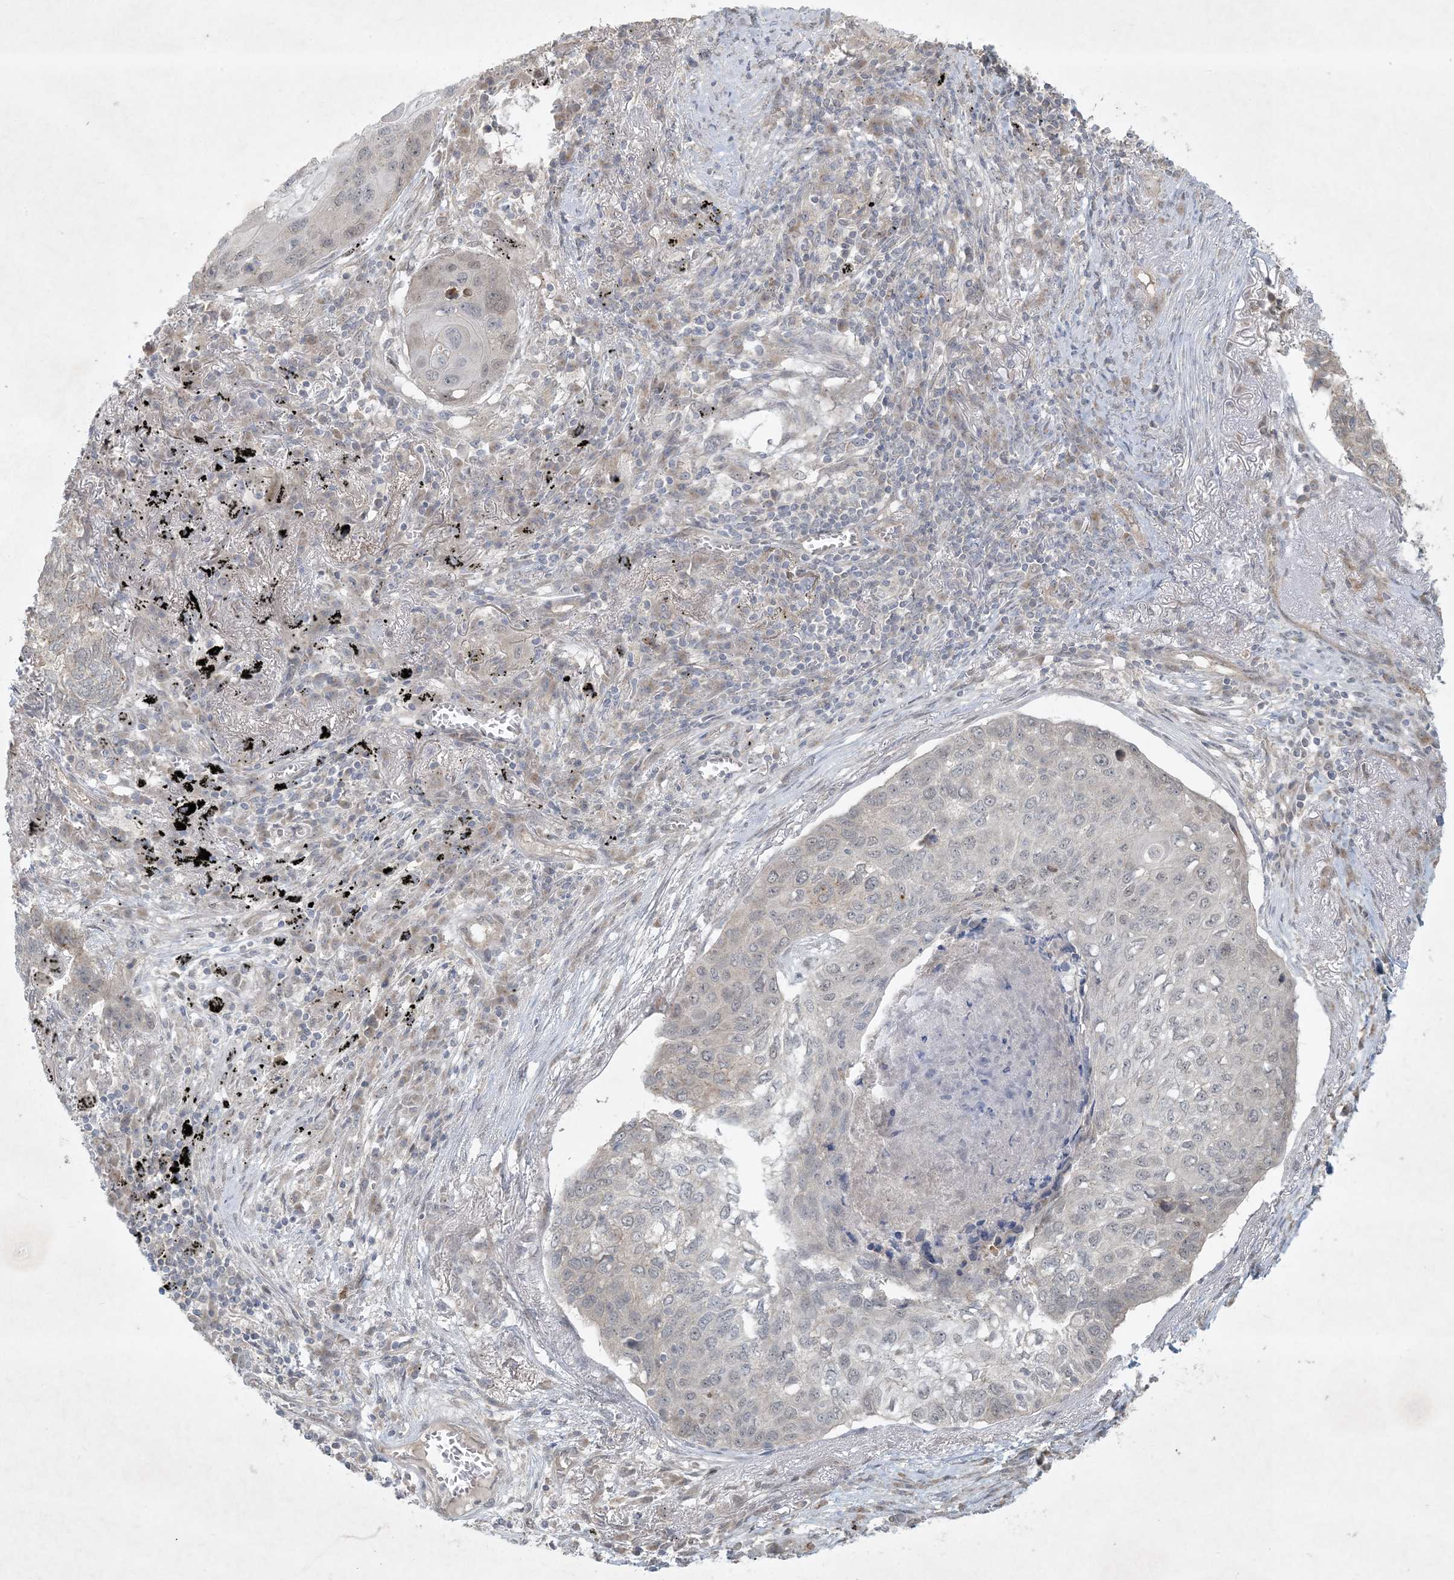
{"staining": {"intensity": "negative", "quantity": "none", "location": "none"}, "tissue": "lung cancer", "cell_type": "Tumor cells", "image_type": "cancer", "snomed": [{"axis": "morphology", "description": "Squamous cell carcinoma, NOS"}, {"axis": "topography", "description": "Lung"}], "caption": "This is a micrograph of immunohistochemistry staining of lung cancer, which shows no staining in tumor cells.", "gene": "BCORL1", "patient": {"sex": "female", "age": 63}}